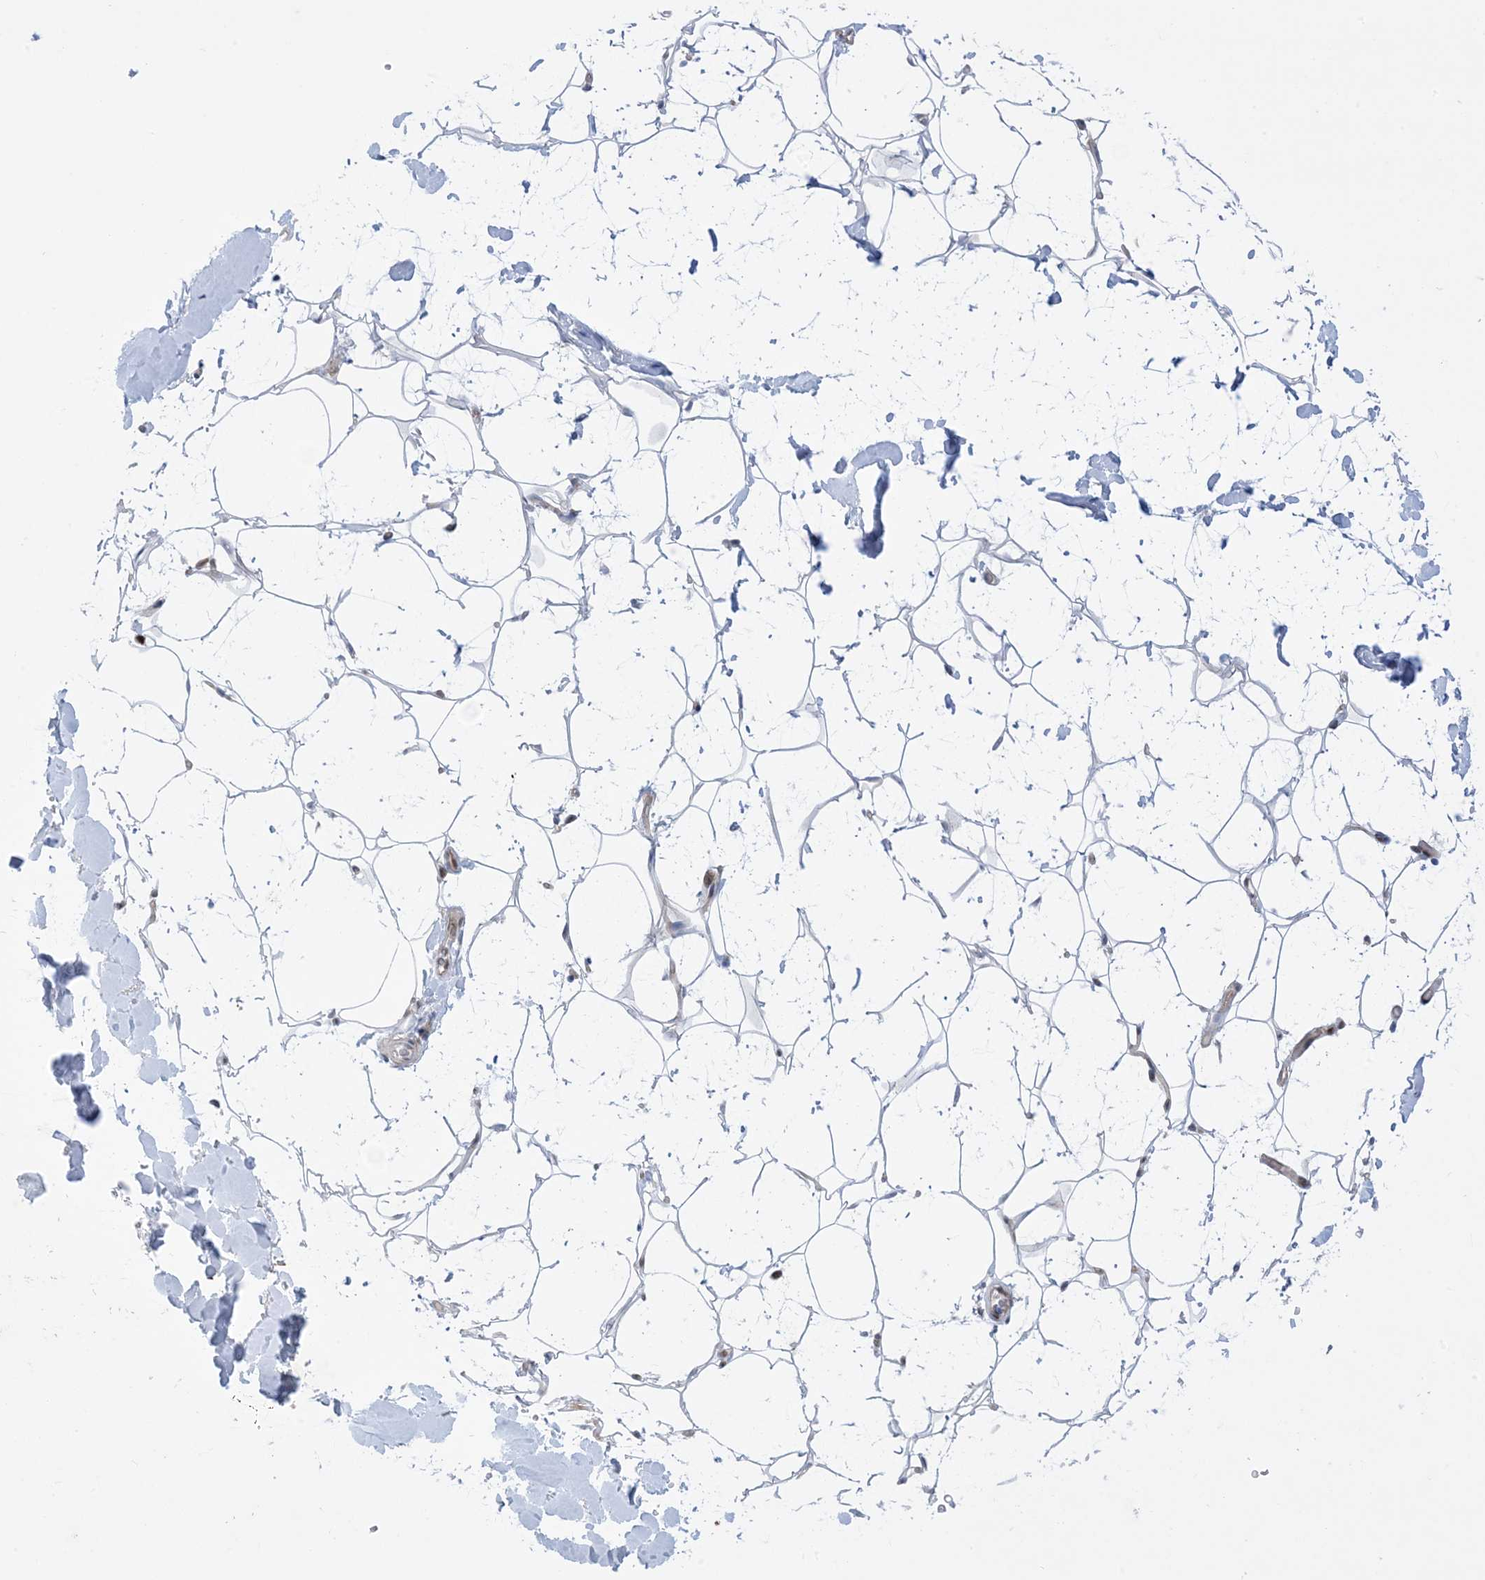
{"staining": {"intensity": "moderate", "quantity": ">75%", "location": "nuclear"}, "tissue": "adipose tissue", "cell_type": "Adipocytes", "image_type": "normal", "snomed": [{"axis": "morphology", "description": "Normal tissue, NOS"}, {"axis": "topography", "description": "Breast"}], "caption": "Immunohistochemistry image of benign adipose tissue: human adipose tissue stained using immunohistochemistry (IHC) exhibits medium levels of moderate protein expression localized specifically in the nuclear of adipocytes, appearing as a nuclear brown color.", "gene": "MARS2", "patient": {"sex": "female", "age": 26}}